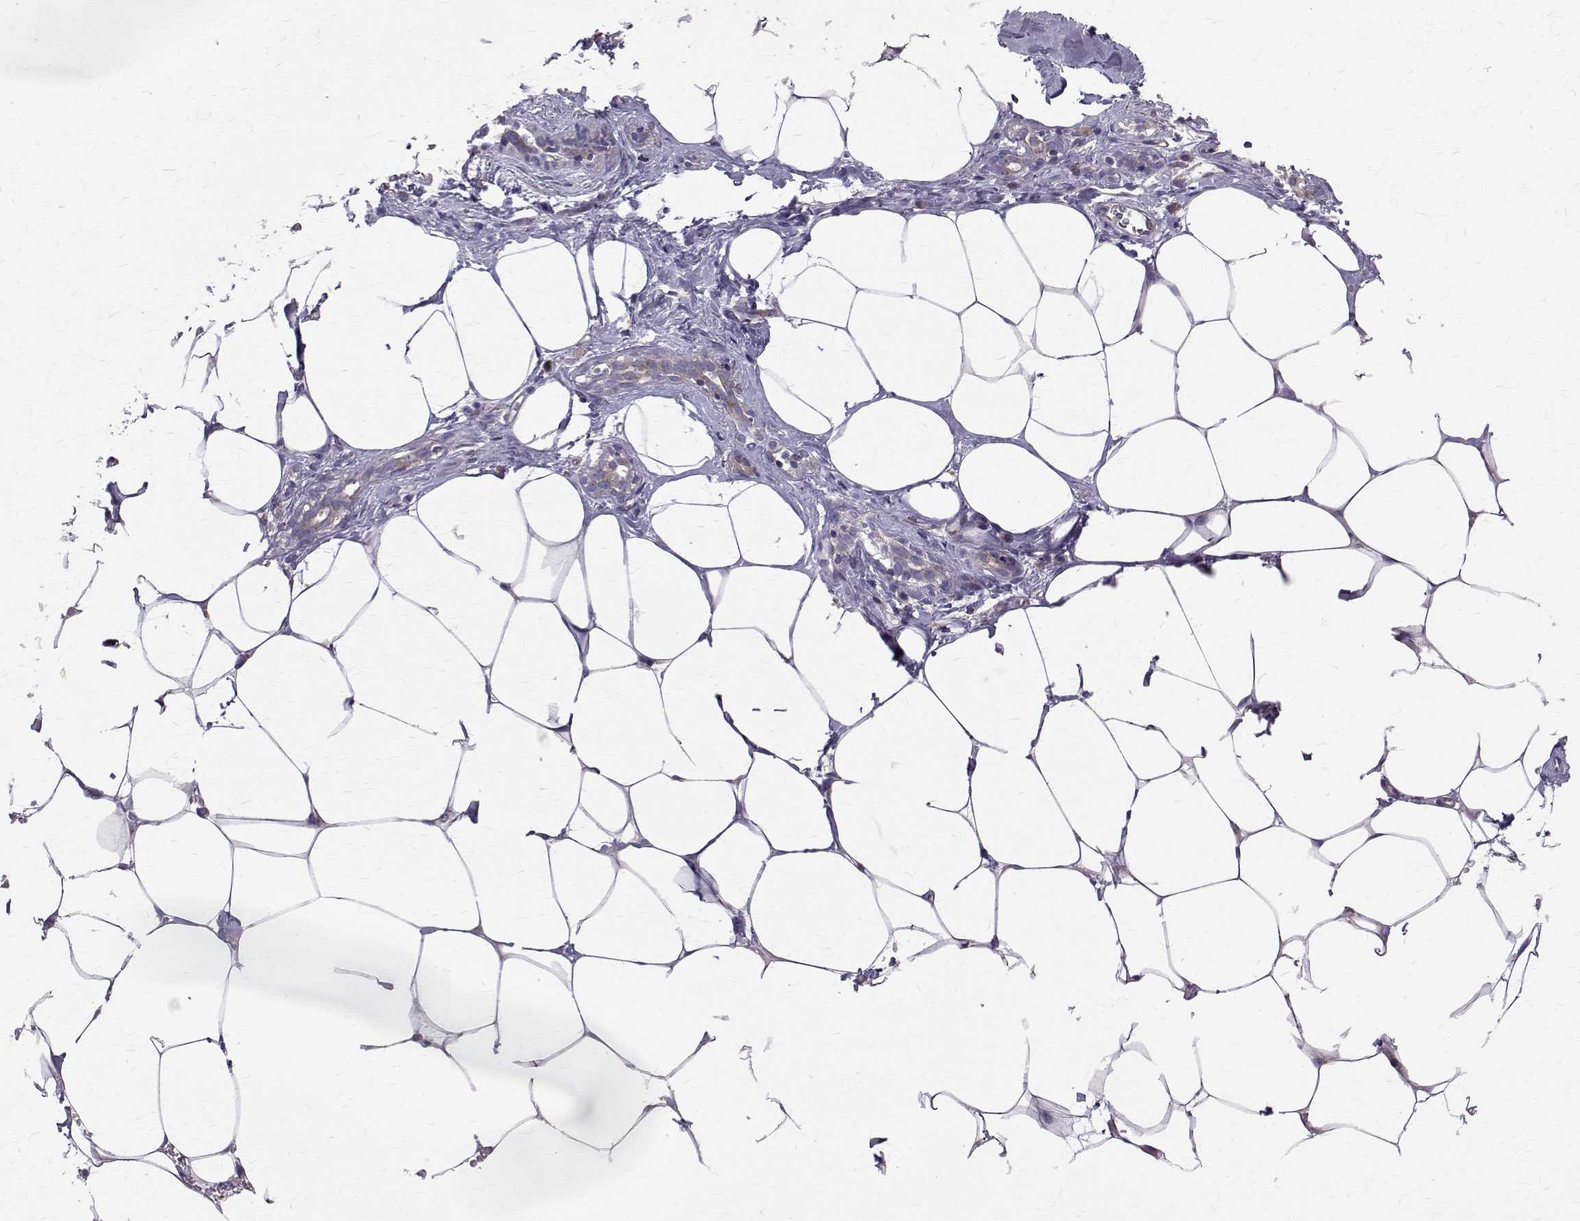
{"staining": {"intensity": "weak", "quantity": "25%-75%", "location": "cytoplasmic/membranous"}, "tissue": "breast", "cell_type": "Adipocytes", "image_type": "normal", "snomed": [{"axis": "morphology", "description": "Normal tissue, NOS"}, {"axis": "topography", "description": "Breast"}], "caption": "An immunohistochemistry micrograph of normal tissue is shown. Protein staining in brown labels weak cytoplasmic/membranous positivity in breast within adipocytes. The staining was performed using DAB (3,3'-diaminobenzidine), with brown indicating positive protein expression. Nuclei are stained blue with hematoxylin.", "gene": "ARFGAP1", "patient": {"sex": "female", "age": 27}}